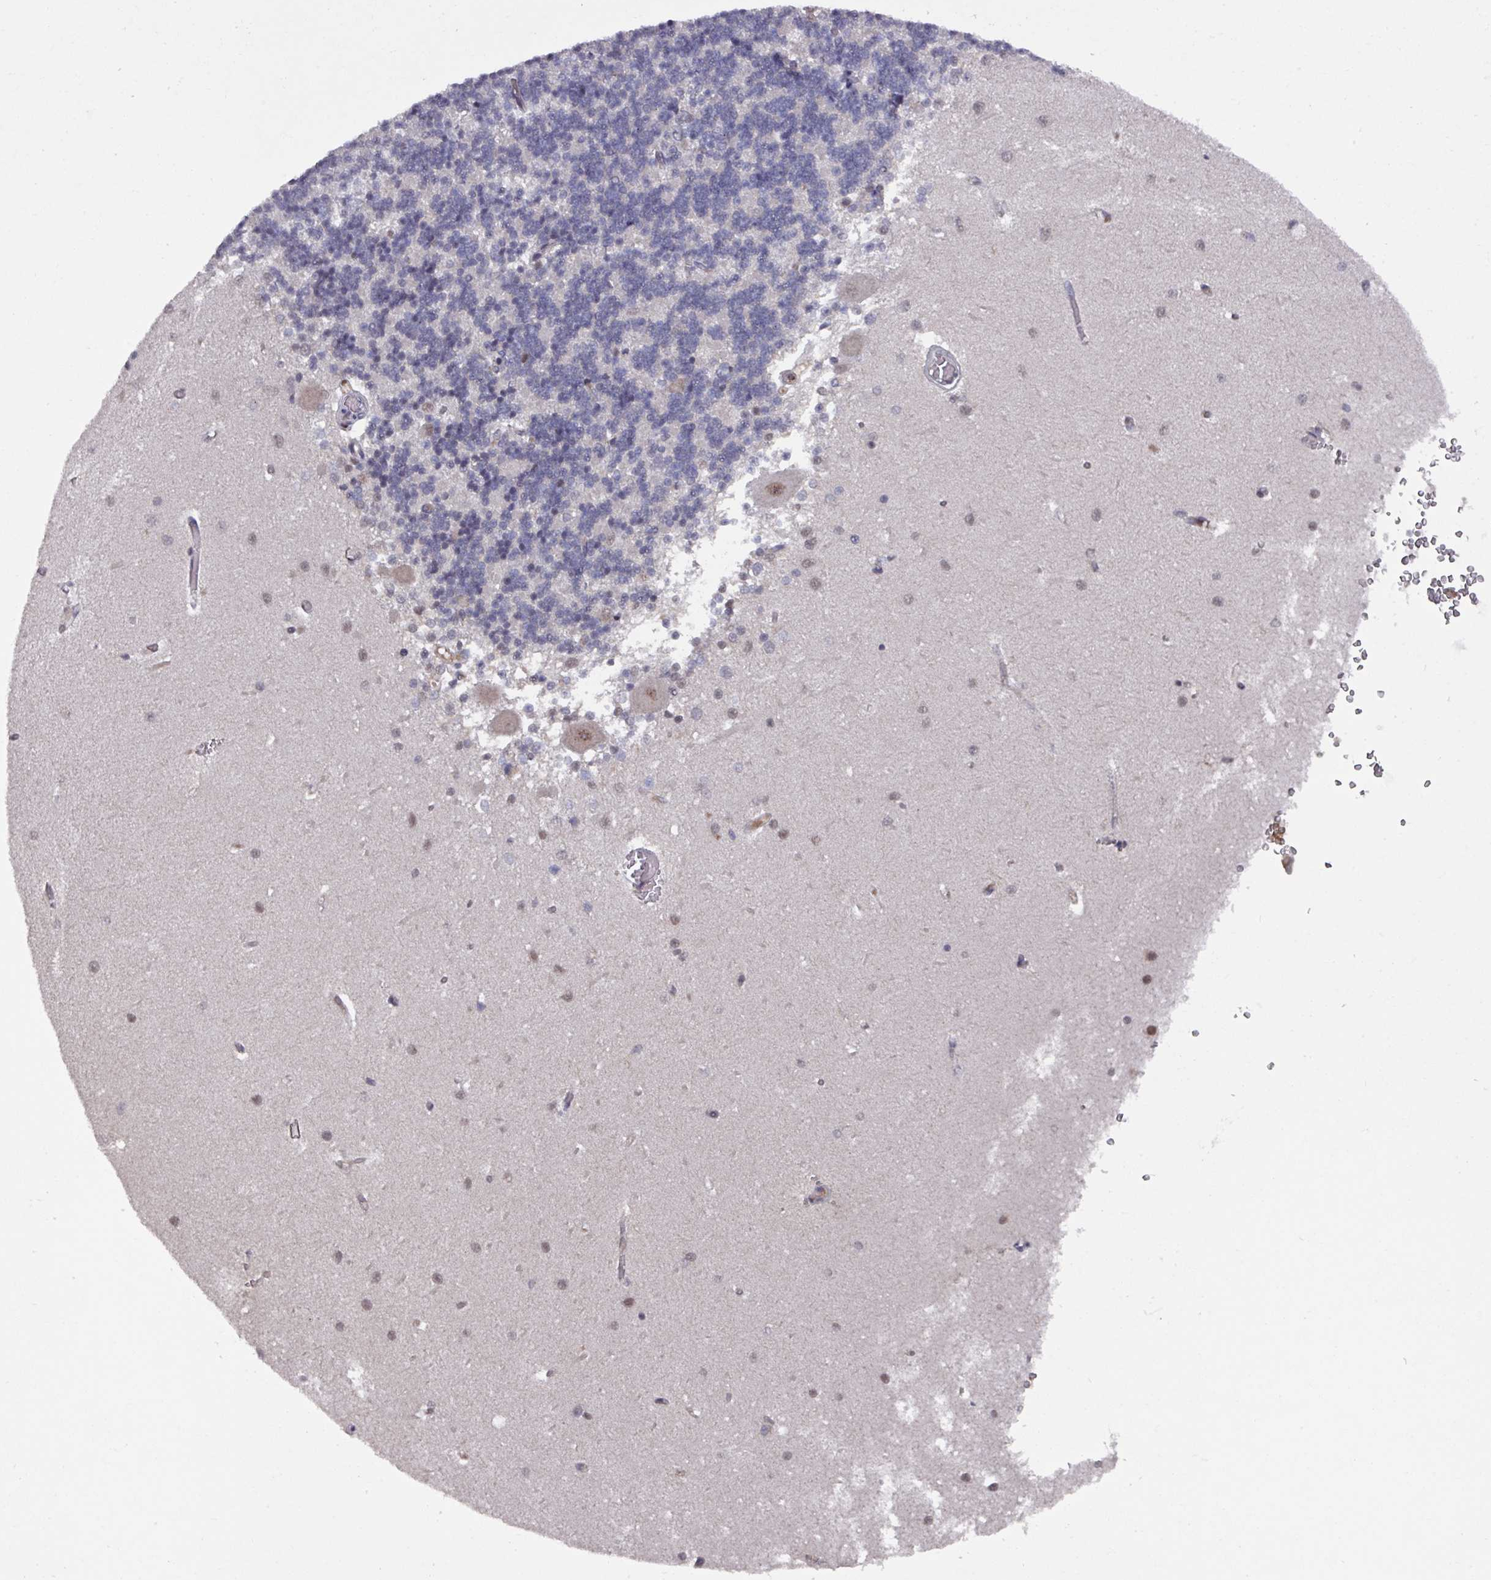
{"staining": {"intensity": "negative", "quantity": "none", "location": "none"}, "tissue": "cerebellum", "cell_type": "Cells in granular layer", "image_type": "normal", "snomed": [{"axis": "morphology", "description": "Normal tissue, NOS"}, {"axis": "topography", "description": "Cerebellum"}], "caption": "This is an IHC image of unremarkable human cerebellum. There is no expression in cells in granular layer.", "gene": "PRRX1", "patient": {"sex": "male", "age": 37}}